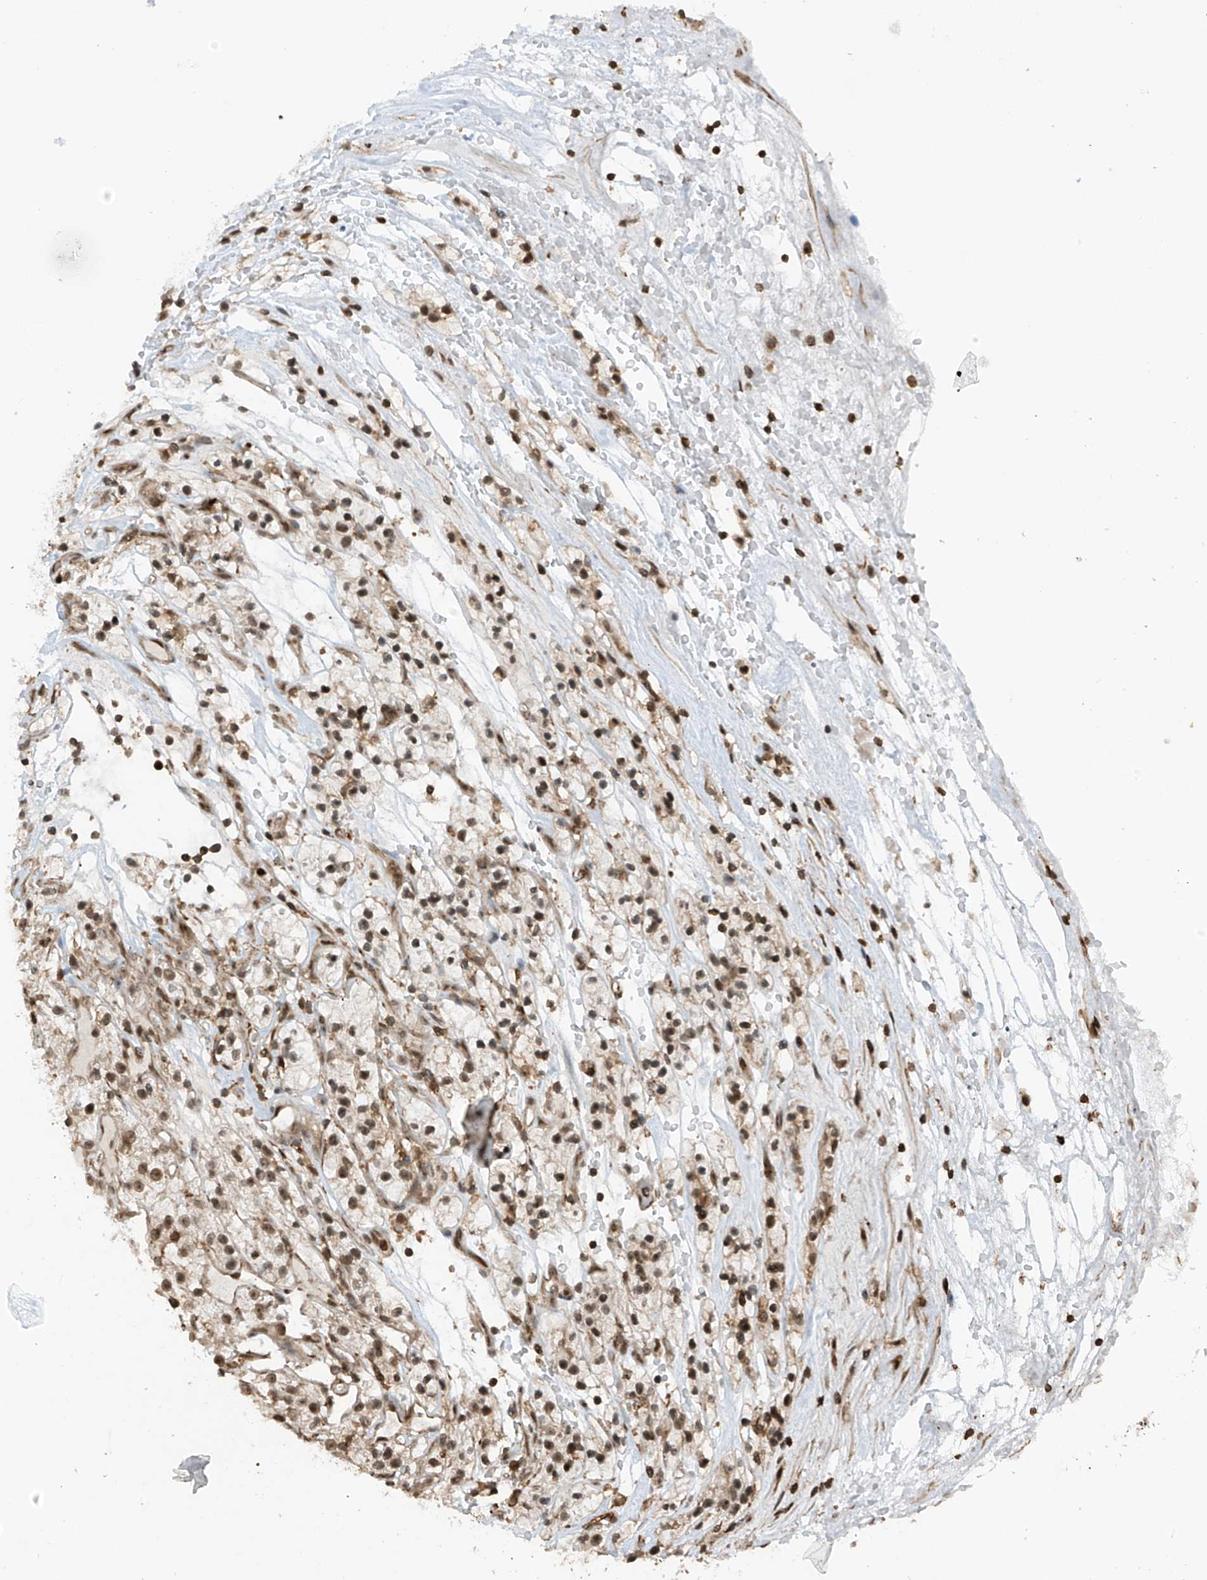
{"staining": {"intensity": "moderate", "quantity": ">75%", "location": "nuclear"}, "tissue": "renal cancer", "cell_type": "Tumor cells", "image_type": "cancer", "snomed": [{"axis": "morphology", "description": "Adenocarcinoma, NOS"}, {"axis": "topography", "description": "Kidney"}], "caption": "Immunohistochemical staining of human renal adenocarcinoma shows medium levels of moderate nuclear protein expression in approximately >75% of tumor cells. (DAB (3,3'-diaminobenzidine) IHC with brightfield microscopy, high magnification).", "gene": "REPIN1", "patient": {"sex": "female", "age": 57}}